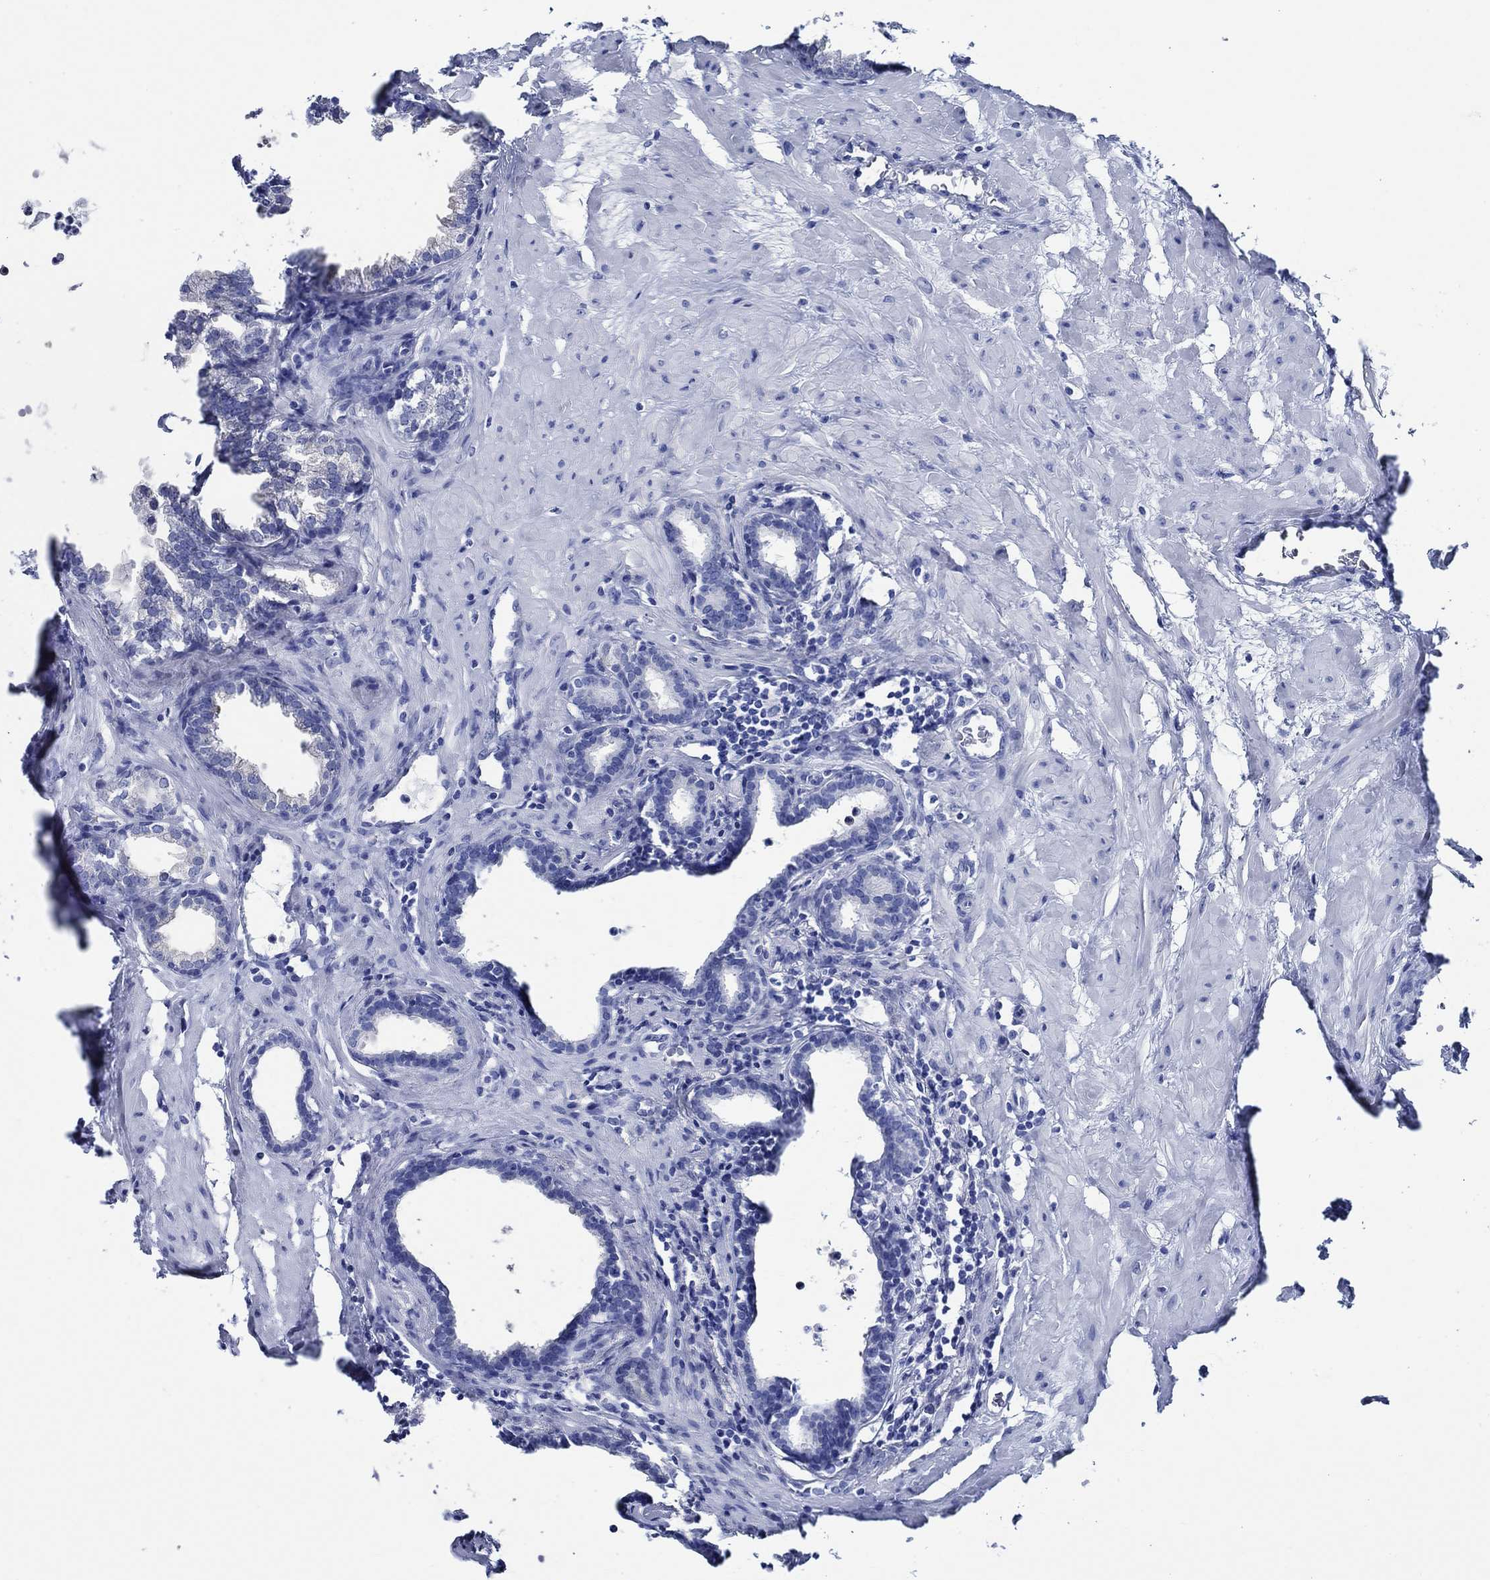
{"staining": {"intensity": "negative", "quantity": "none", "location": "none"}, "tissue": "prostate", "cell_type": "Glandular cells", "image_type": "normal", "snomed": [{"axis": "morphology", "description": "Normal tissue, NOS"}, {"axis": "topography", "description": "Prostate"}], "caption": "Unremarkable prostate was stained to show a protein in brown. There is no significant expression in glandular cells.", "gene": "WDR62", "patient": {"sex": "male", "age": 37}}